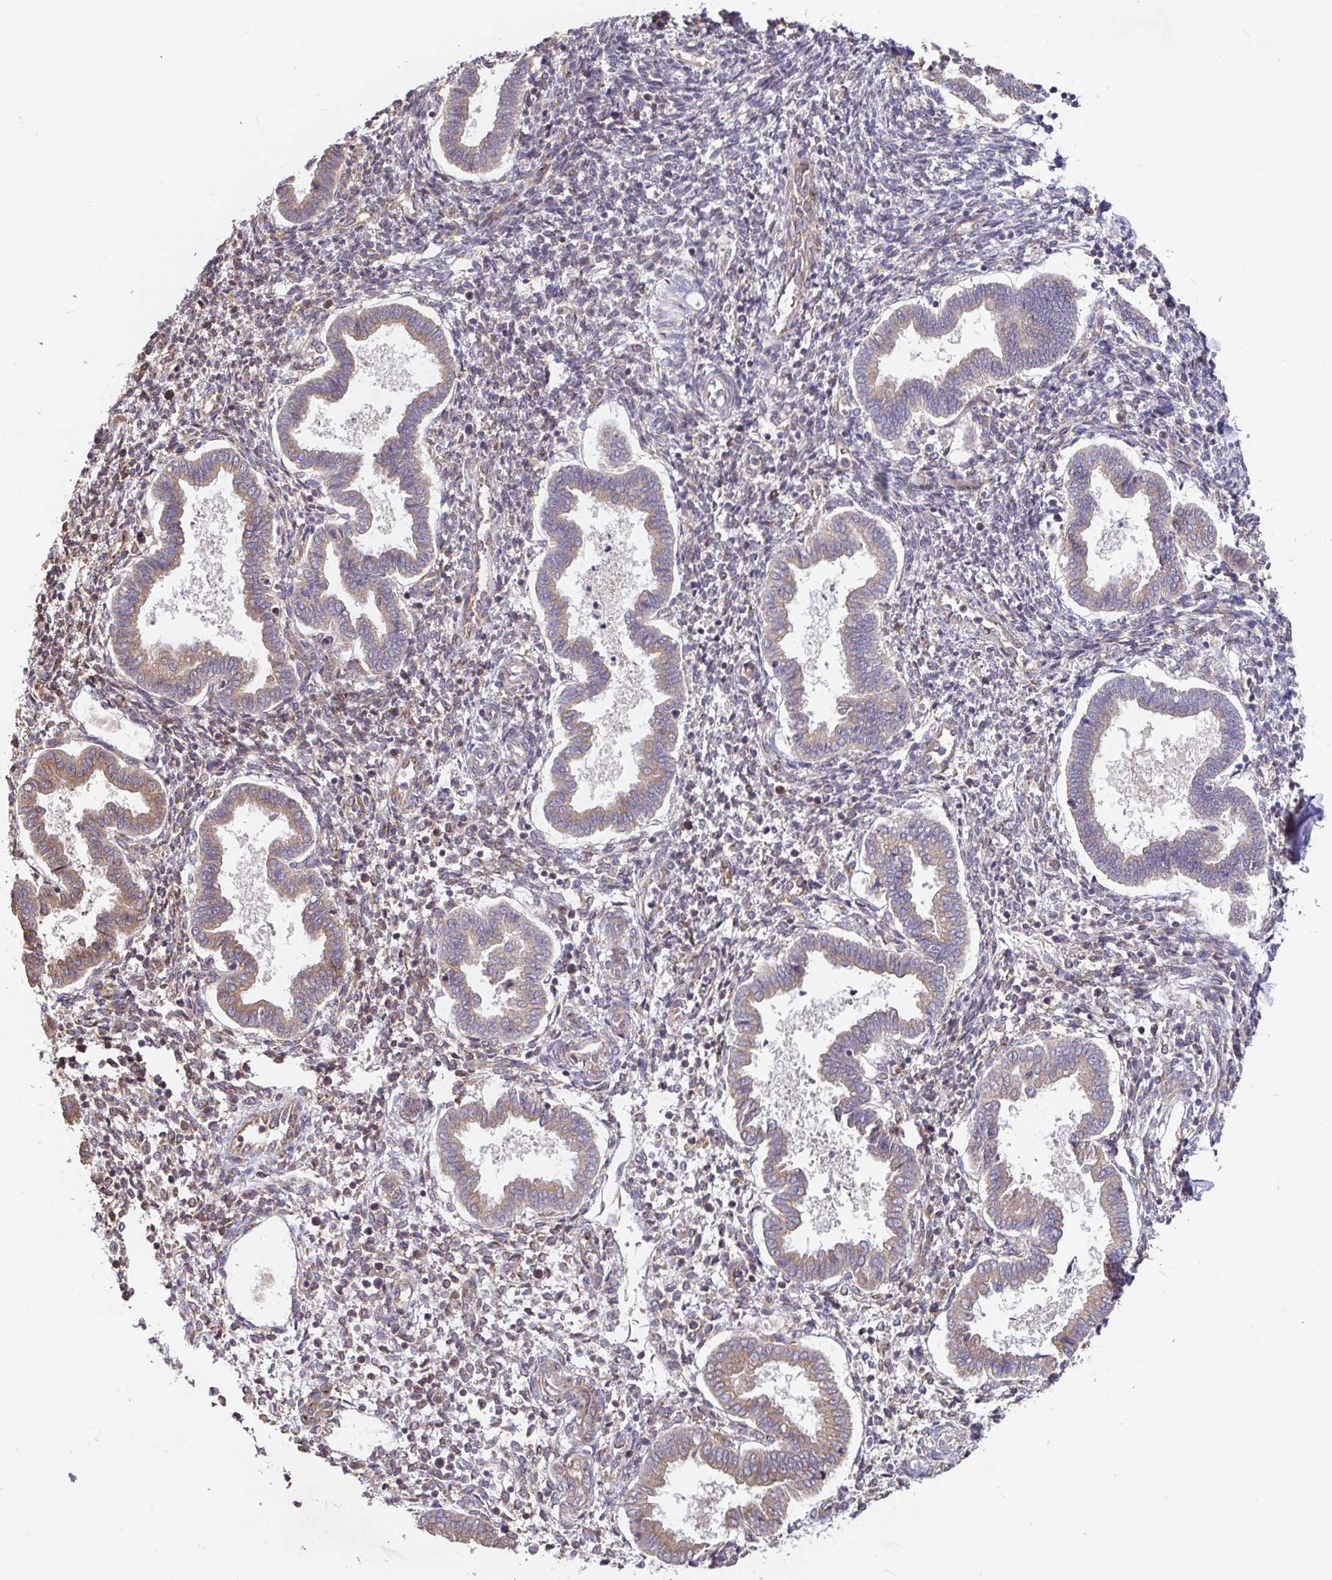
{"staining": {"intensity": "weak", "quantity": "25%-75%", "location": "cytoplasmic/membranous"}, "tissue": "endometrium", "cell_type": "Cells in endometrial stroma", "image_type": "normal", "snomed": [{"axis": "morphology", "description": "Normal tissue, NOS"}, {"axis": "topography", "description": "Endometrium"}], "caption": "A high-resolution micrograph shows IHC staining of unremarkable endometrium, which reveals weak cytoplasmic/membranous staining in approximately 25%-75% of cells in endometrial stroma. The staining was performed using DAB to visualize the protein expression in brown, while the nuclei were stained in blue with hematoxylin (Magnification: 20x).", "gene": "ELP1", "patient": {"sex": "female", "age": 24}}